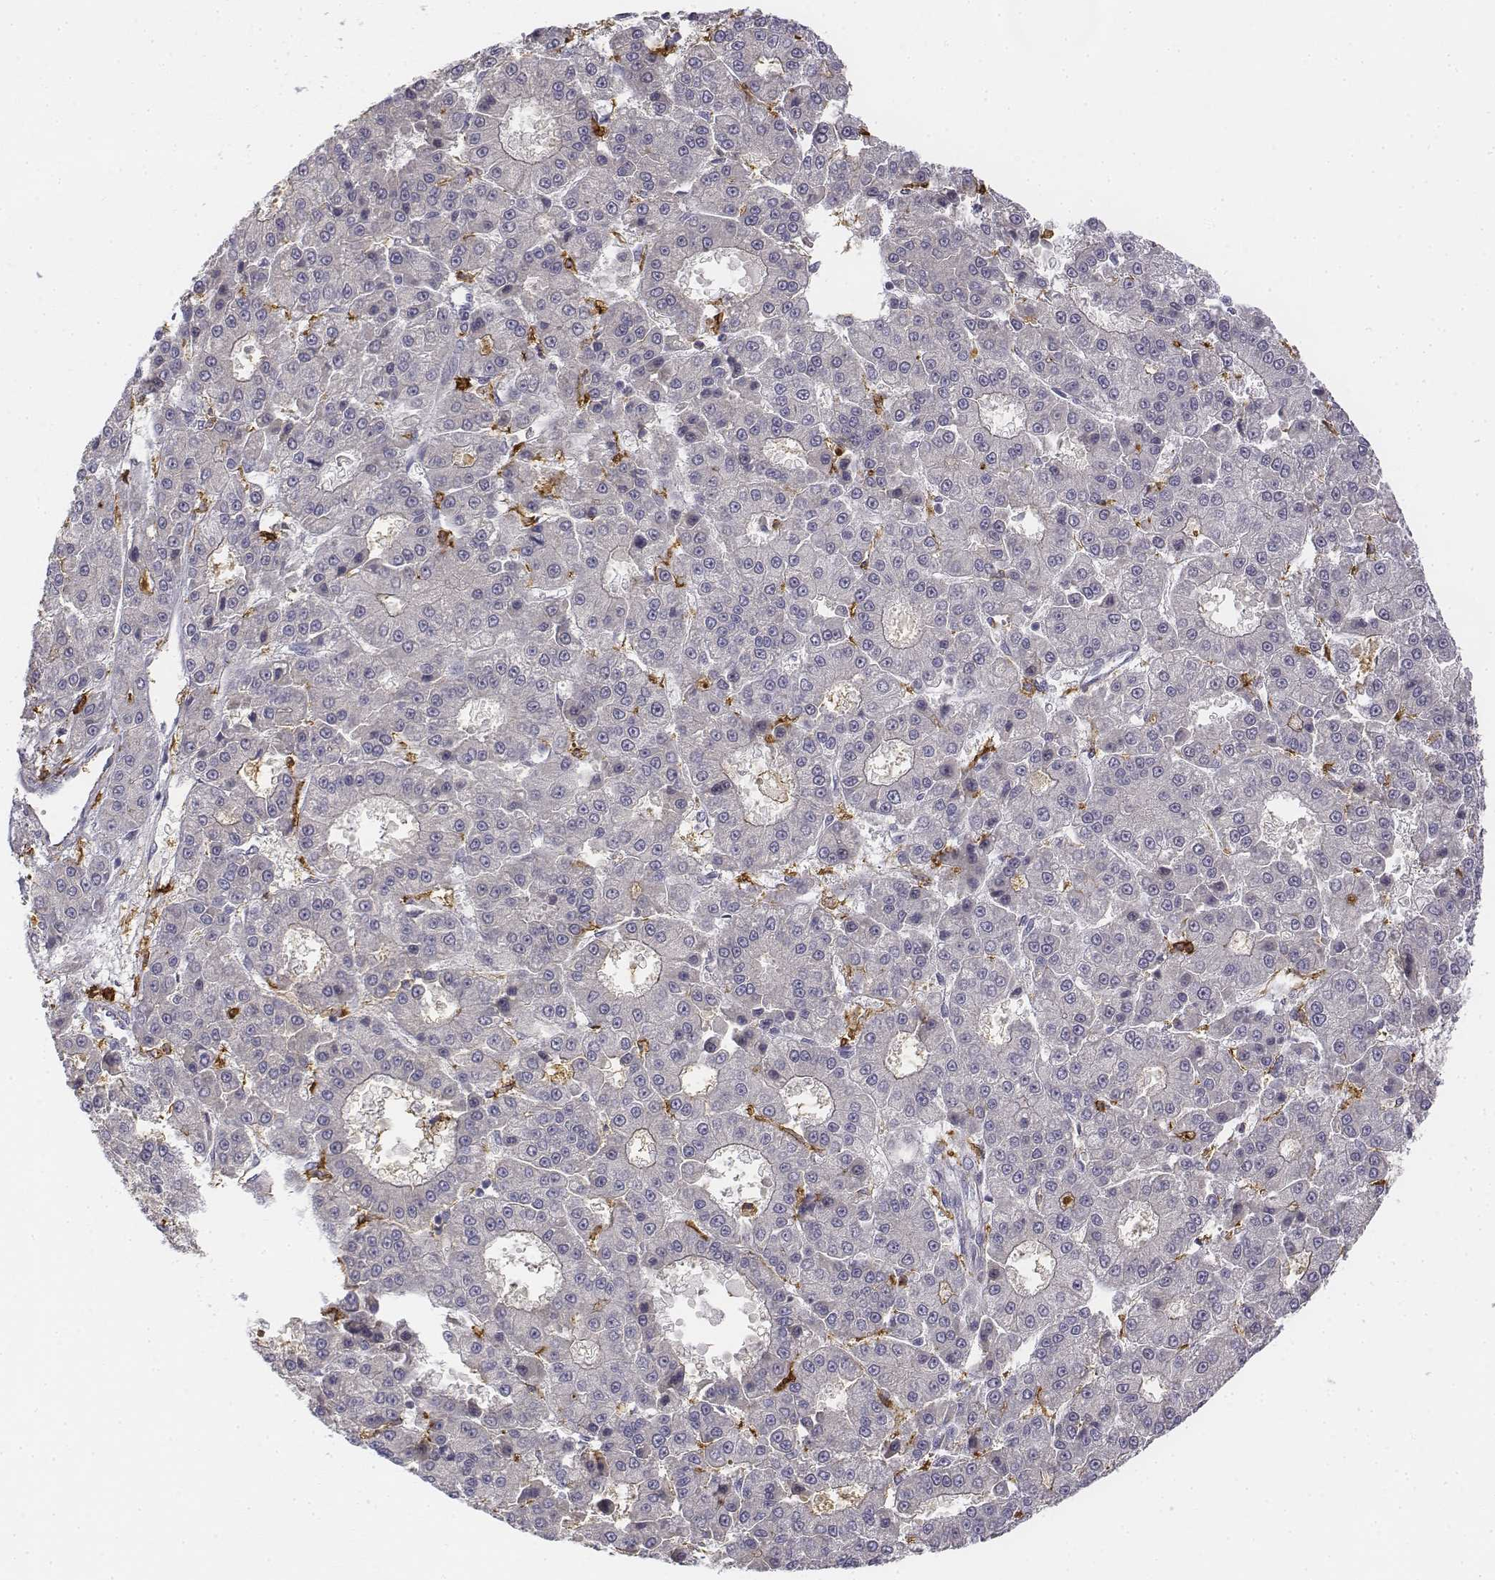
{"staining": {"intensity": "negative", "quantity": "none", "location": "none"}, "tissue": "liver cancer", "cell_type": "Tumor cells", "image_type": "cancer", "snomed": [{"axis": "morphology", "description": "Carcinoma, Hepatocellular, NOS"}, {"axis": "topography", "description": "Liver"}], "caption": "Immunohistochemical staining of liver cancer displays no significant staining in tumor cells.", "gene": "CD14", "patient": {"sex": "male", "age": 70}}